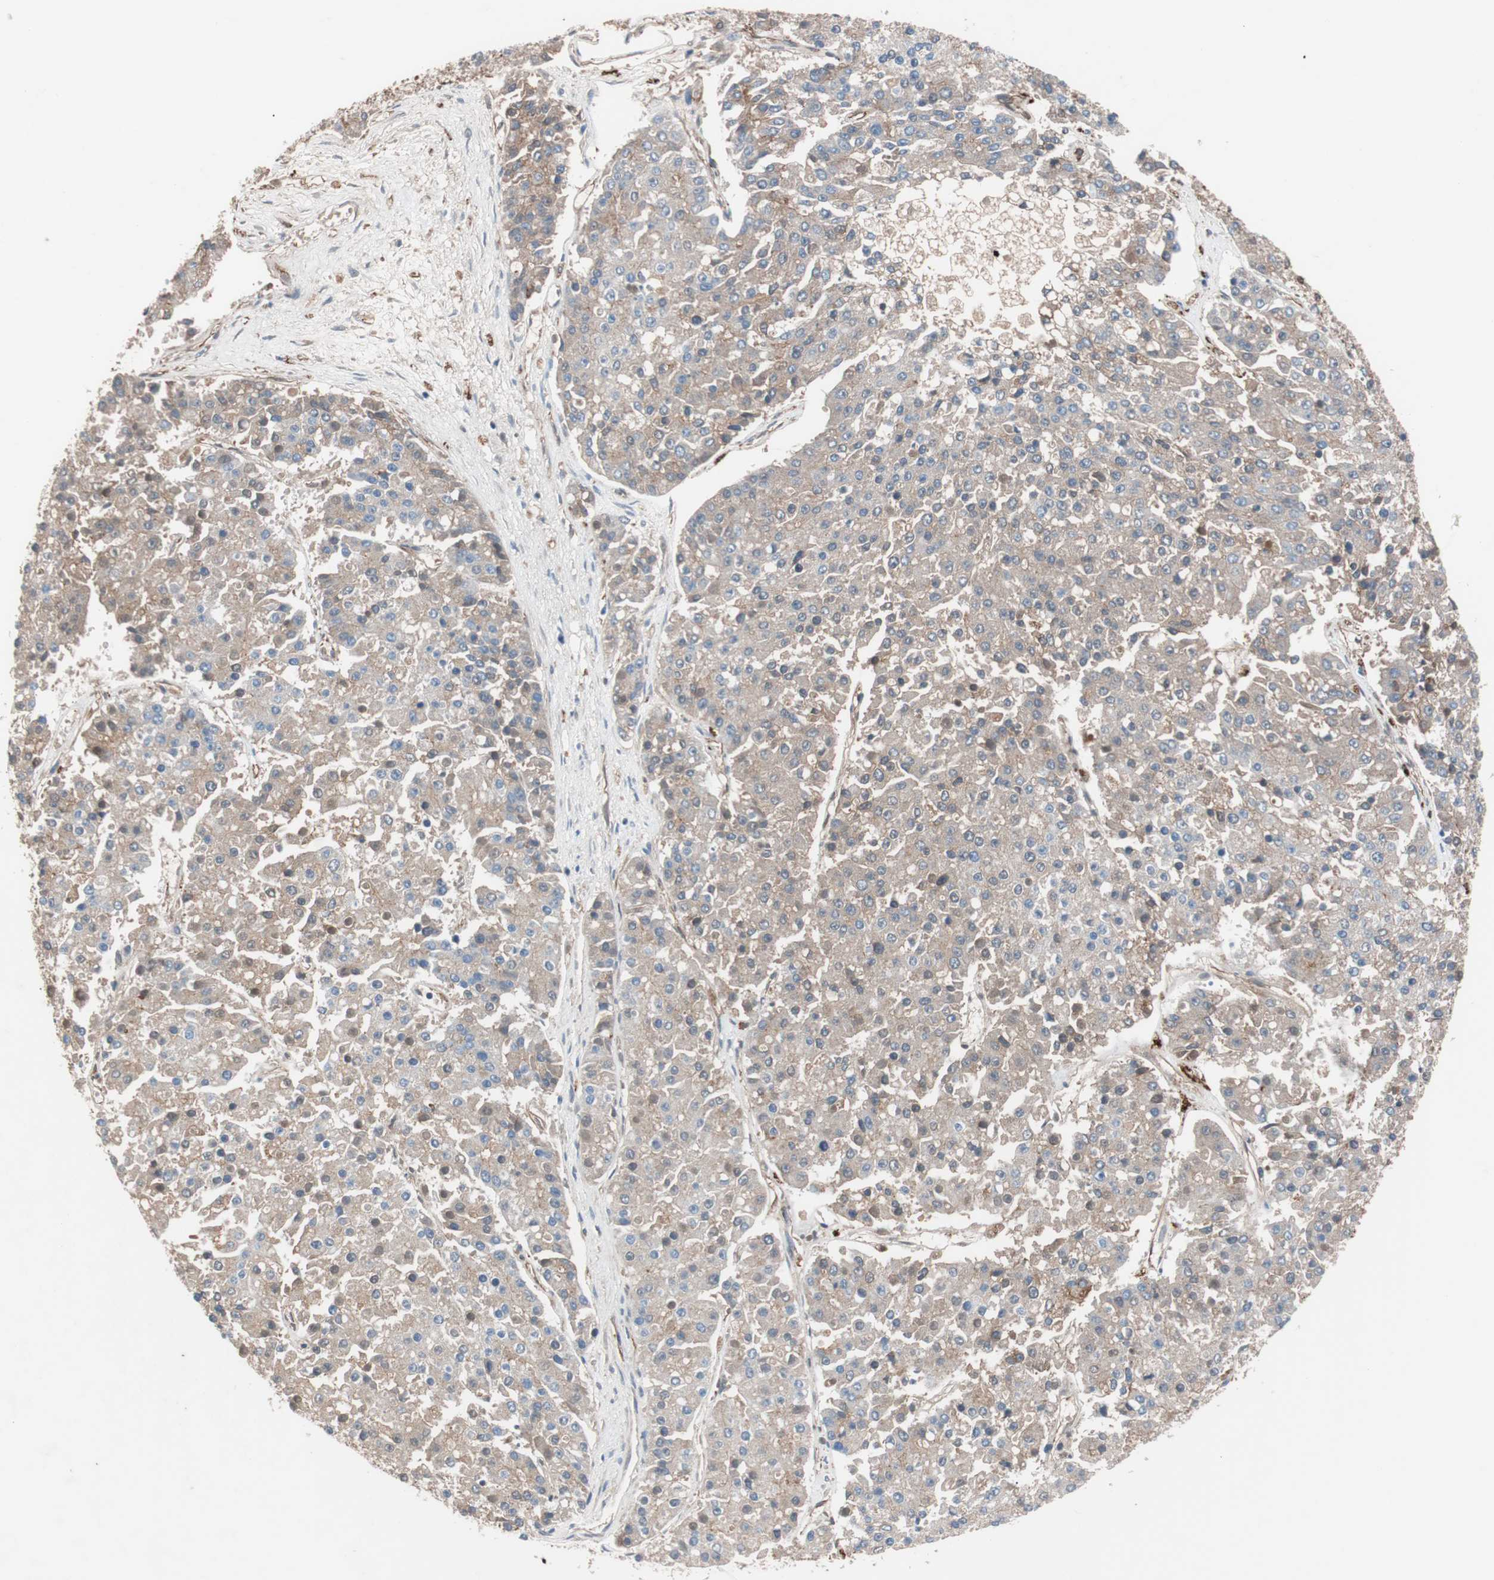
{"staining": {"intensity": "weak", "quantity": "<25%", "location": "cytoplasmic/membranous"}, "tissue": "pancreatic cancer", "cell_type": "Tumor cells", "image_type": "cancer", "snomed": [{"axis": "morphology", "description": "Adenocarcinoma, NOS"}, {"axis": "topography", "description": "Pancreas"}], "caption": "This is an immunohistochemistry (IHC) histopathology image of pancreatic cancer. There is no staining in tumor cells.", "gene": "SPINT1", "patient": {"sex": "male", "age": 50}}